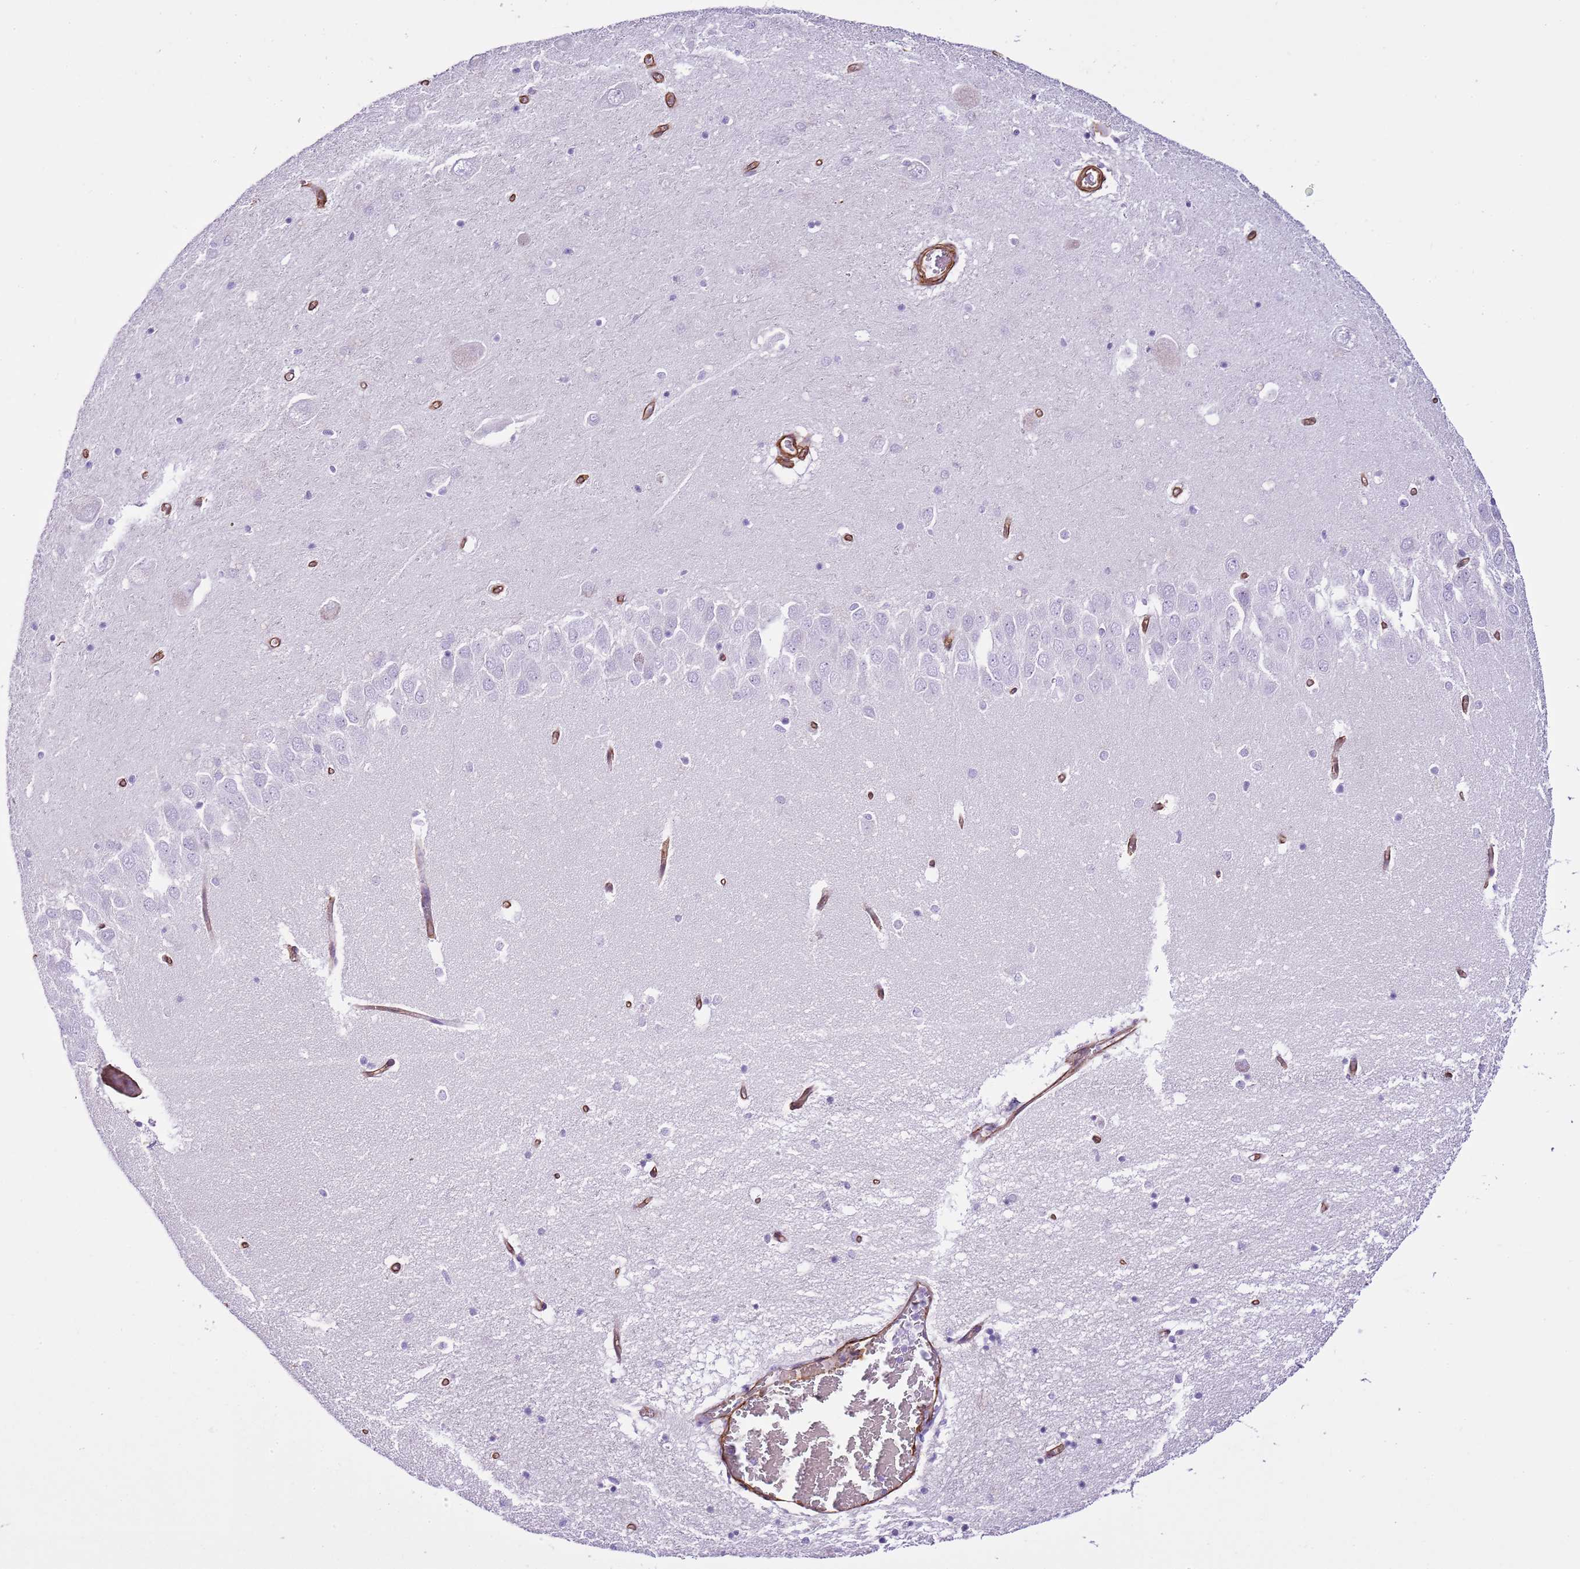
{"staining": {"intensity": "negative", "quantity": "none", "location": "none"}, "tissue": "hippocampus", "cell_type": "Glial cells", "image_type": "normal", "snomed": [{"axis": "morphology", "description": "Normal tissue, NOS"}, {"axis": "topography", "description": "Hippocampus"}], "caption": "IHC photomicrograph of unremarkable hippocampus: hippocampus stained with DAB (3,3'-diaminobenzidine) reveals no significant protein positivity in glial cells. The staining was performed using DAB (3,3'-diaminobenzidine) to visualize the protein expression in brown, while the nuclei were stained in blue with hematoxylin (Magnification: 20x).", "gene": "CTDSPL", "patient": {"sex": "male", "age": 70}}